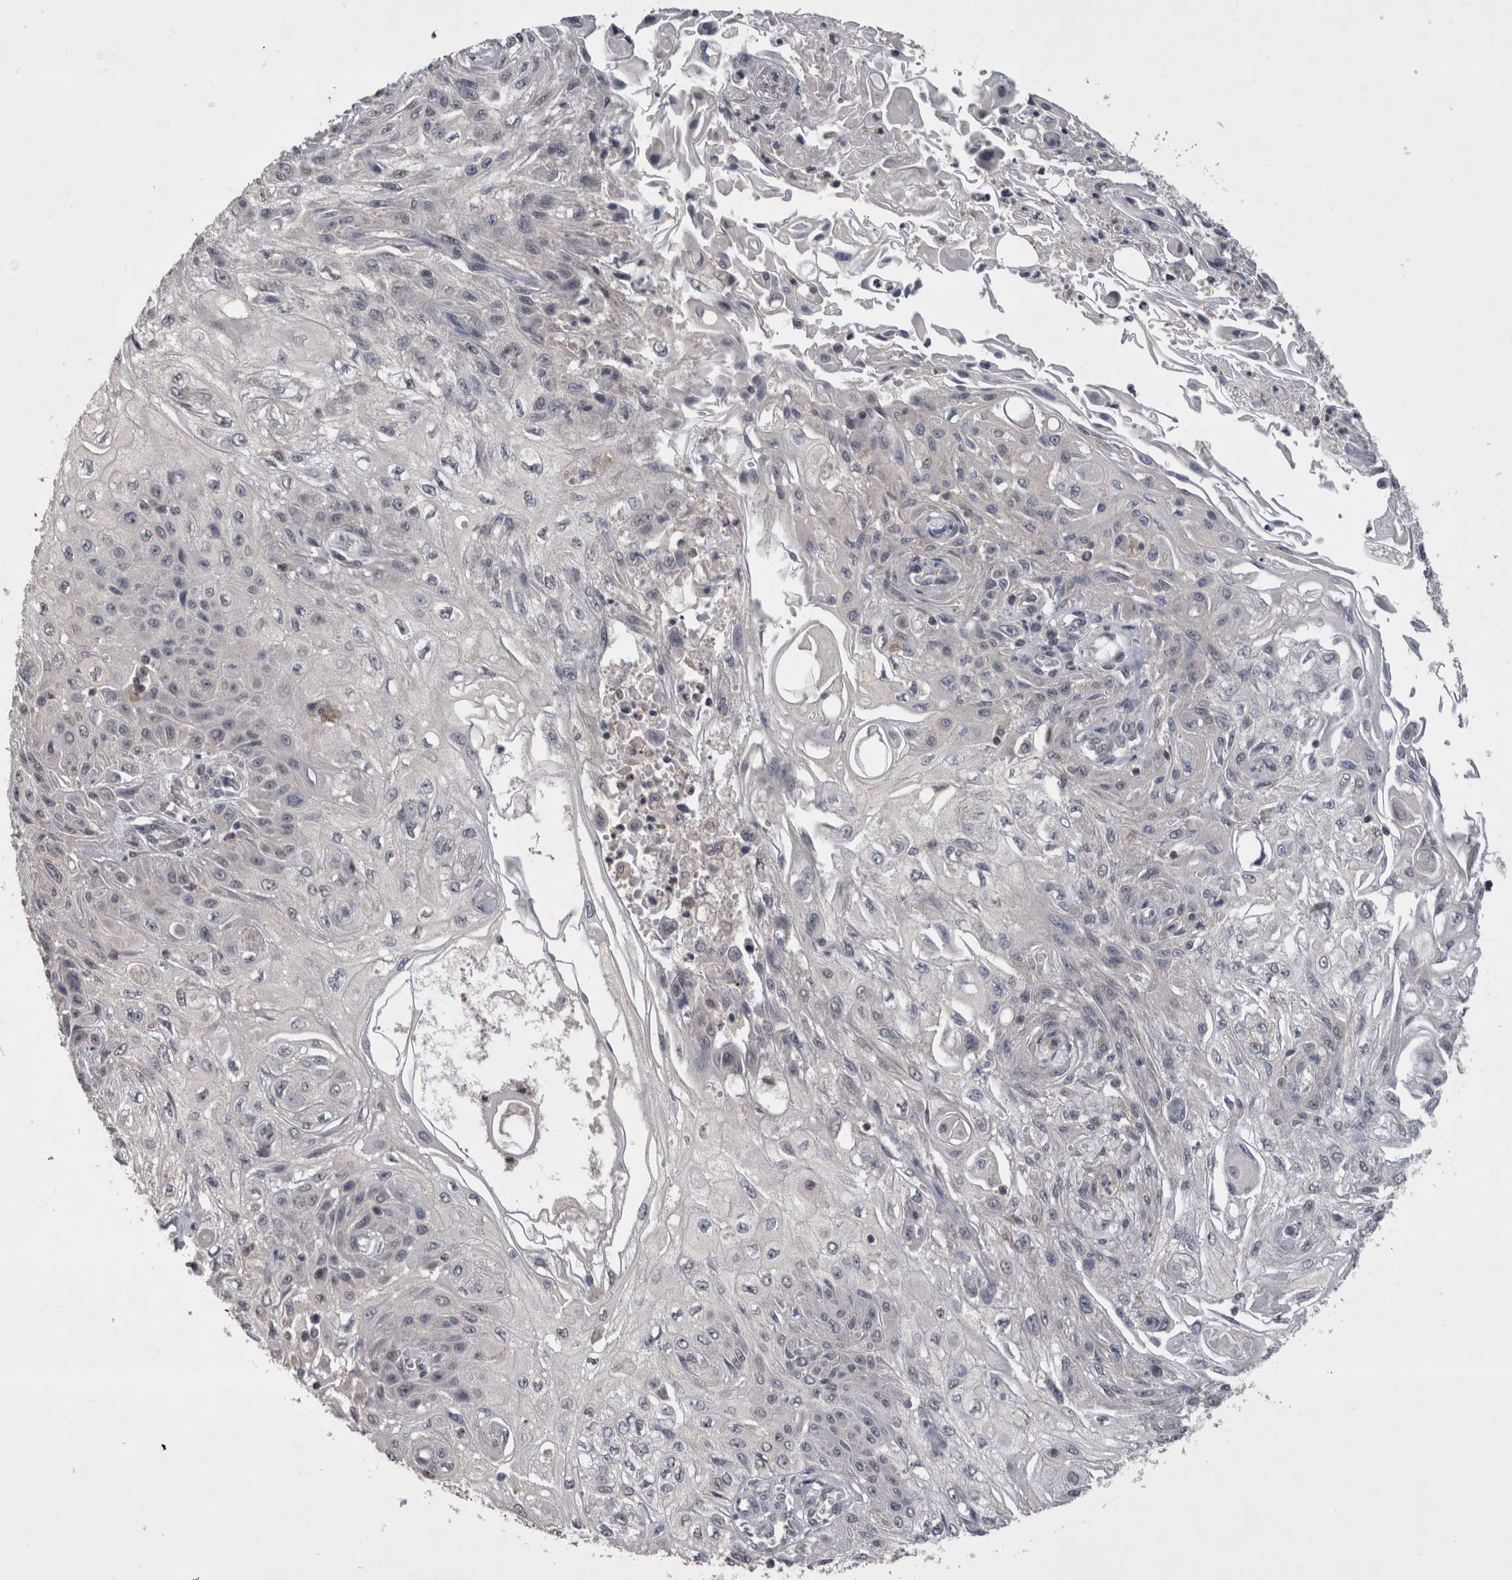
{"staining": {"intensity": "negative", "quantity": "none", "location": "none"}, "tissue": "skin cancer", "cell_type": "Tumor cells", "image_type": "cancer", "snomed": [{"axis": "morphology", "description": "Squamous cell carcinoma, NOS"}, {"axis": "morphology", "description": "Squamous cell carcinoma, metastatic, NOS"}, {"axis": "topography", "description": "Skin"}, {"axis": "topography", "description": "Lymph node"}], "caption": "DAB (3,3'-diaminobenzidine) immunohistochemical staining of human skin metastatic squamous cell carcinoma shows no significant expression in tumor cells.", "gene": "NFATC2", "patient": {"sex": "male", "age": 75}}